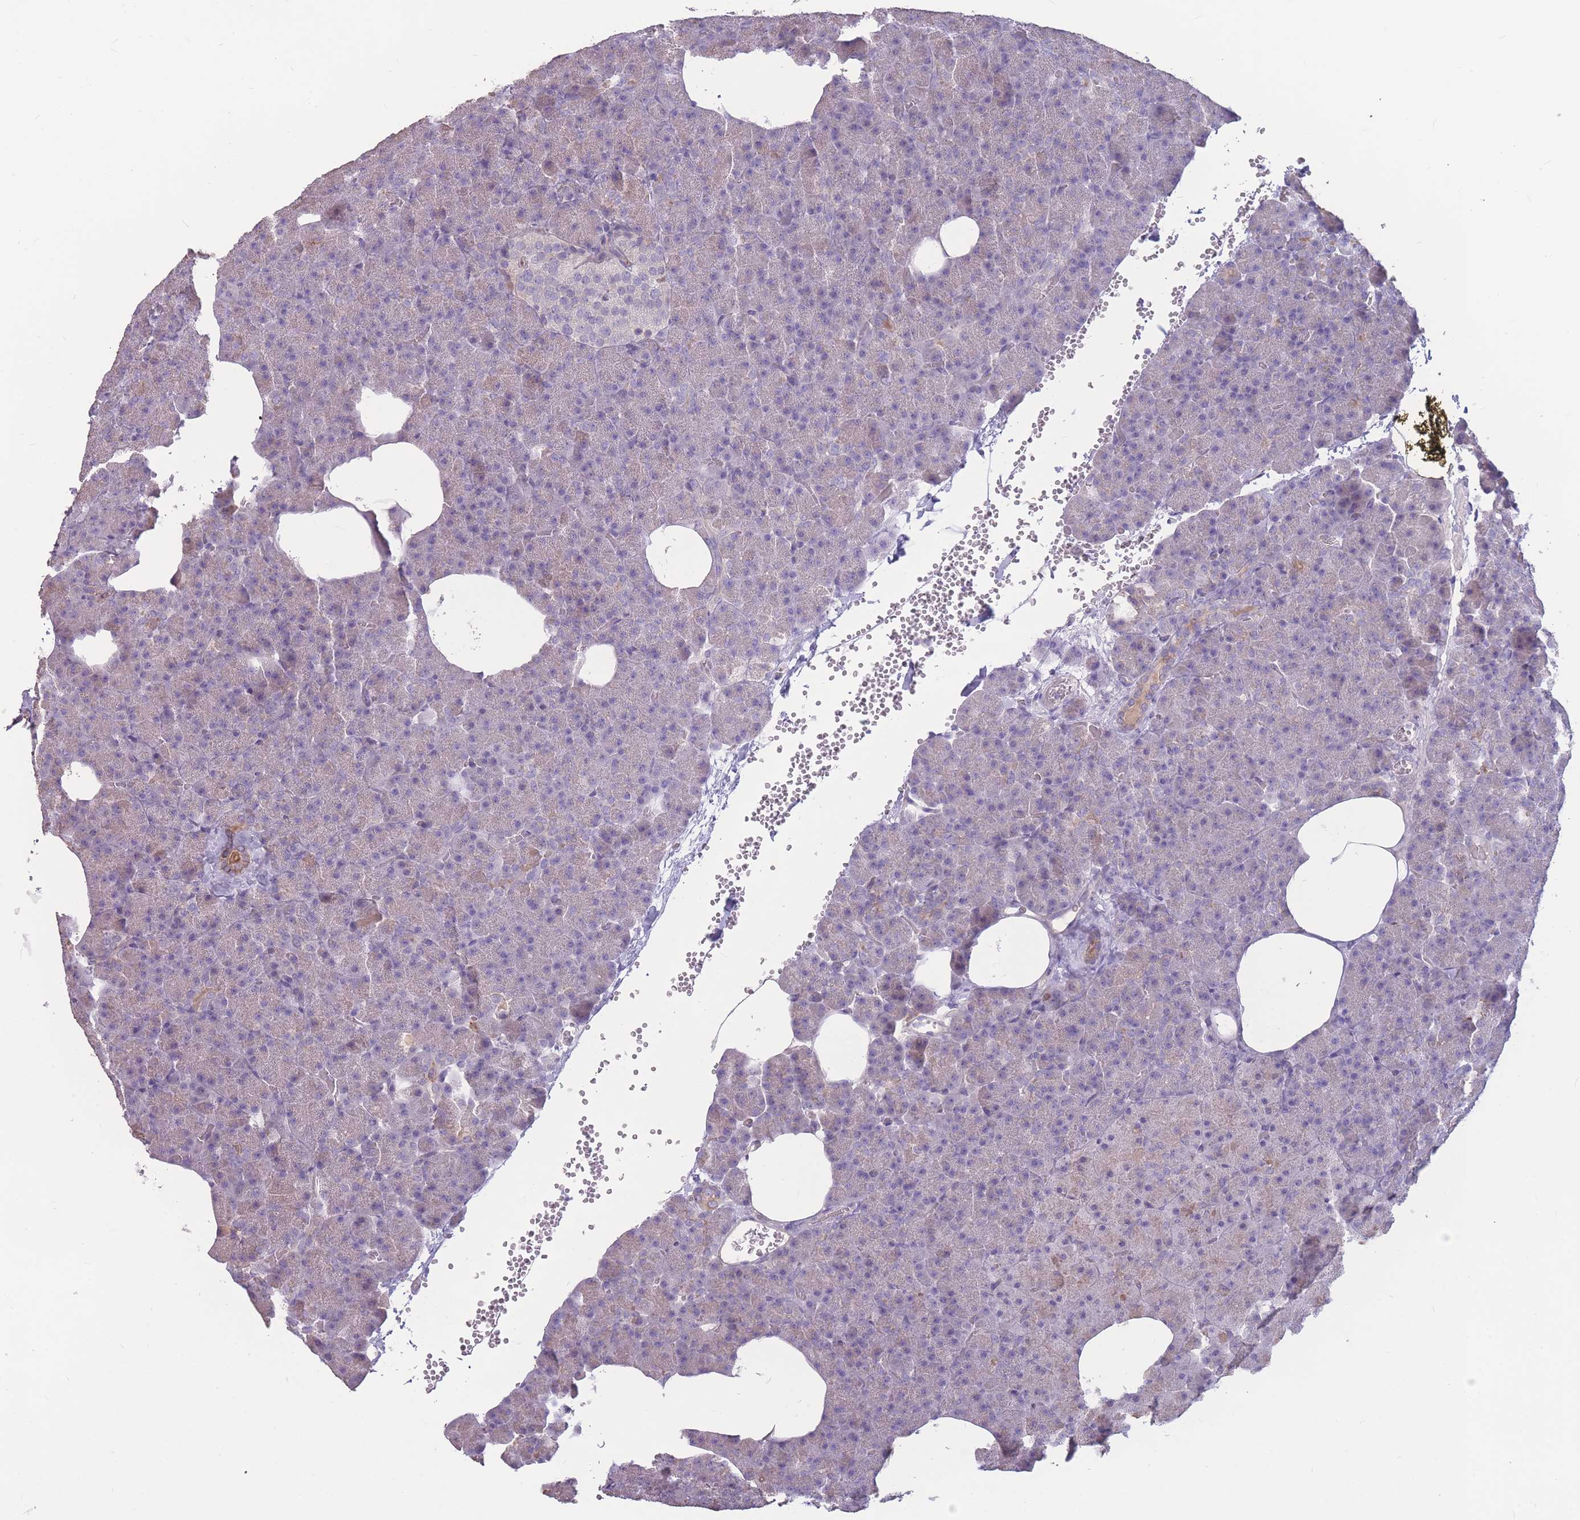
{"staining": {"intensity": "moderate", "quantity": "<25%", "location": "cytoplasmic/membranous"}, "tissue": "pancreas", "cell_type": "Exocrine glandular cells", "image_type": "normal", "snomed": [{"axis": "morphology", "description": "Normal tissue, NOS"}, {"axis": "morphology", "description": "Carcinoid, malignant, NOS"}, {"axis": "topography", "description": "Pancreas"}], "caption": "Immunohistochemical staining of normal pancreas shows low levels of moderate cytoplasmic/membranous expression in about <25% of exocrine glandular cells.", "gene": "GNA11", "patient": {"sex": "female", "age": 35}}